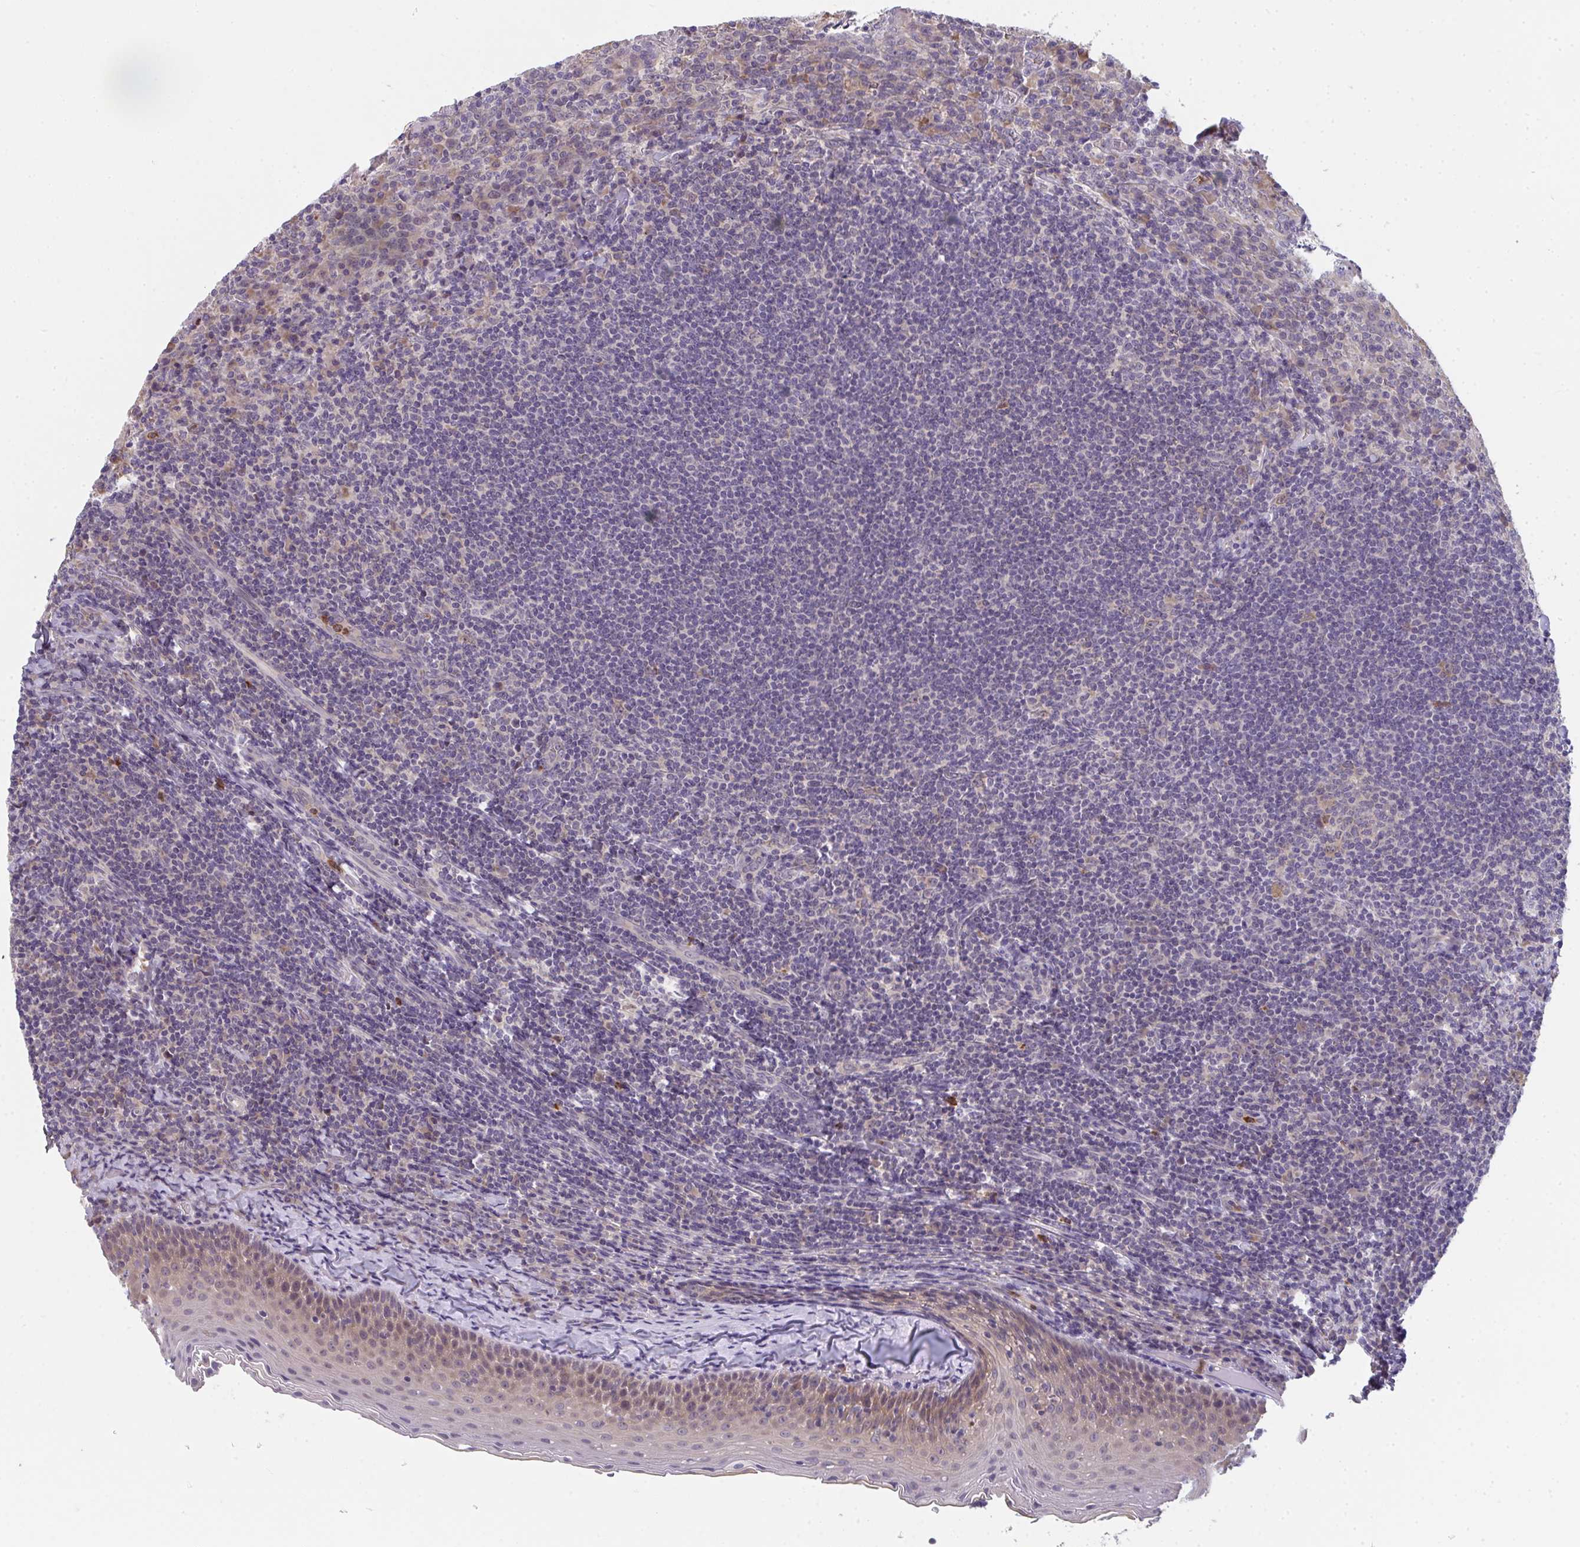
{"staining": {"intensity": "weak", "quantity": "<25%", "location": "cytoplasmic/membranous,nuclear"}, "tissue": "tonsil", "cell_type": "Germinal center cells", "image_type": "normal", "snomed": [{"axis": "morphology", "description": "Normal tissue, NOS"}, {"axis": "topography", "description": "Tonsil"}], "caption": "This micrograph is of benign tonsil stained with immunohistochemistry (IHC) to label a protein in brown with the nuclei are counter-stained blue. There is no staining in germinal center cells.", "gene": "RIOK1", "patient": {"sex": "female", "age": 10}}